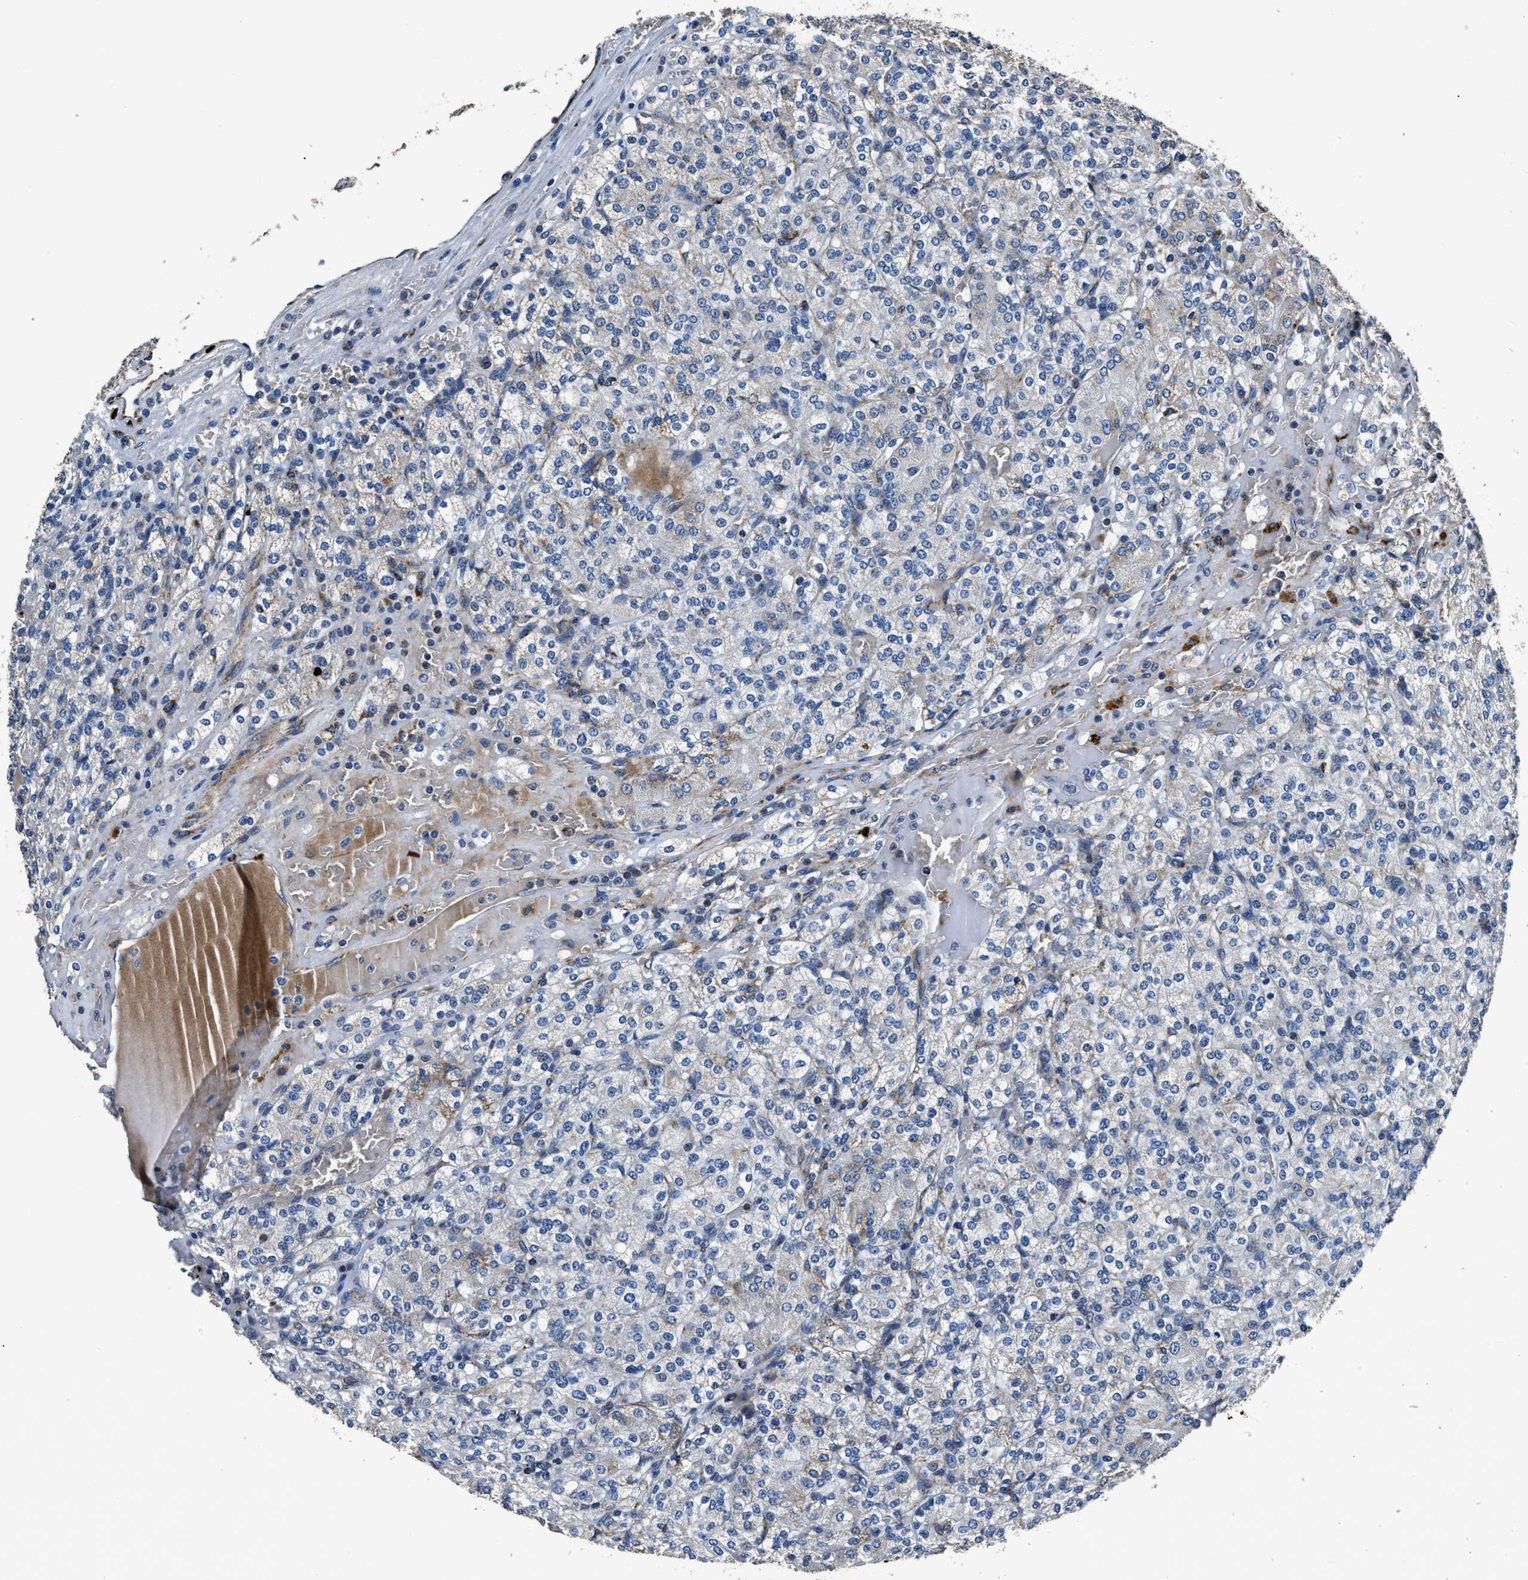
{"staining": {"intensity": "weak", "quantity": "<25%", "location": "cytoplasmic/membranous"}, "tissue": "renal cancer", "cell_type": "Tumor cells", "image_type": "cancer", "snomed": [{"axis": "morphology", "description": "Adenocarcinoma, NOS"}, {"axis": "topography", "description": "Kidney"}], "caption": "This photomicrograph is of adenocarcinoma (renal) stained with immunohistochemistry to label a protein in brown with the nuclei are counter-stained blue. There is no expression in tumor cells.", "gene": "OGDH", "patient": {"sex": "male", "age": 77}}